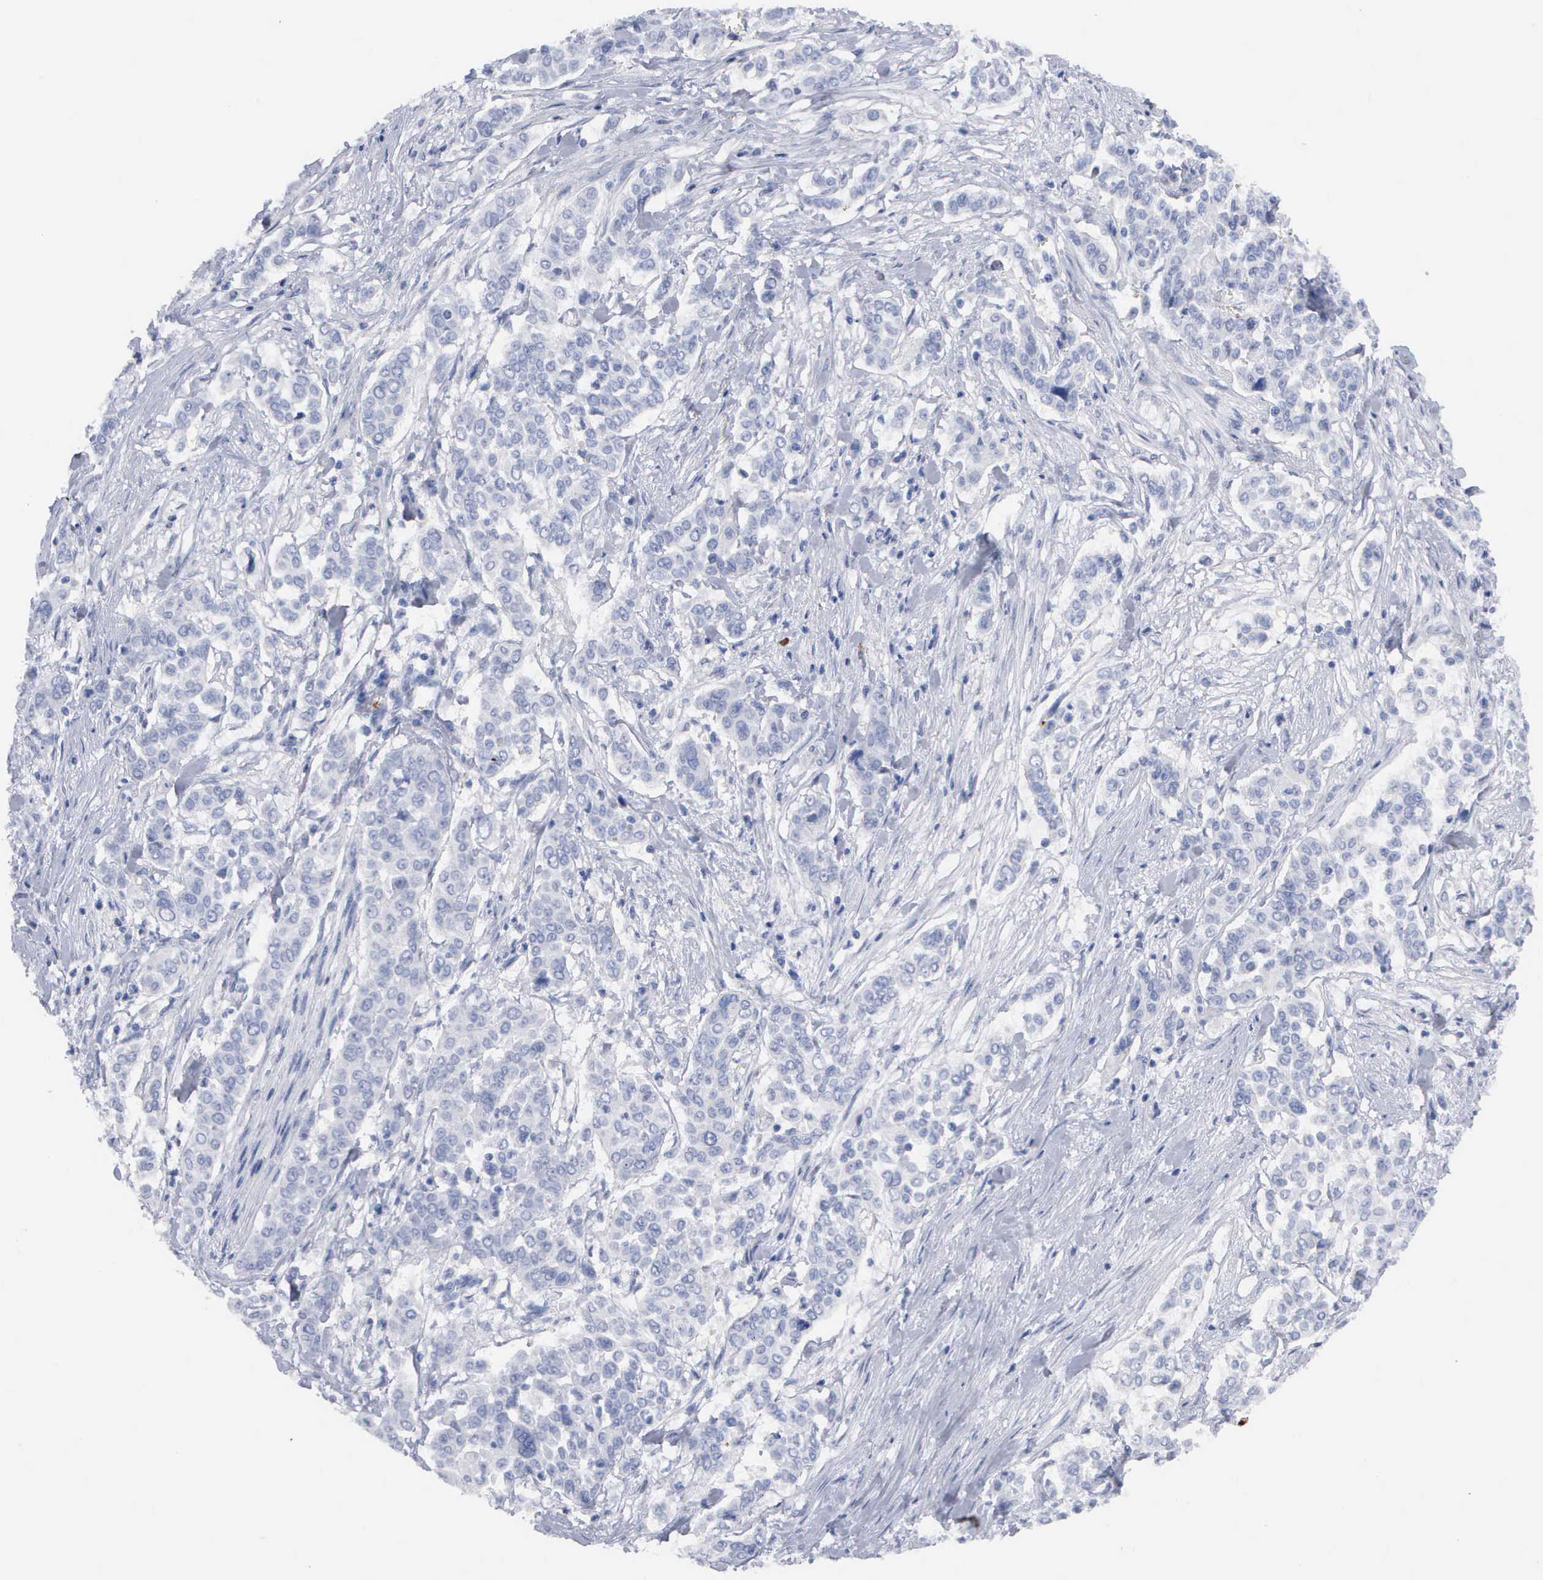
{"staining": {"intensity": "negative", "quantity": "none", "location": "none"}, "tissue": "pancreatic cancer", "cell_type": "Tumor cells", "image_type": "cancer", "snomed": [{"axis": "morphology", "description": "Adenocarcinoma, NOS"}, {"axis": "topography", "description": "Pancreas"}], "caption": "Human pancreatic cancer (adenocarcinoma) stained for a protein using IHC exhibits no staining in tumor cells.", "gene": "ASPHD2", "patient": {"sex": "female", "age": 52}}